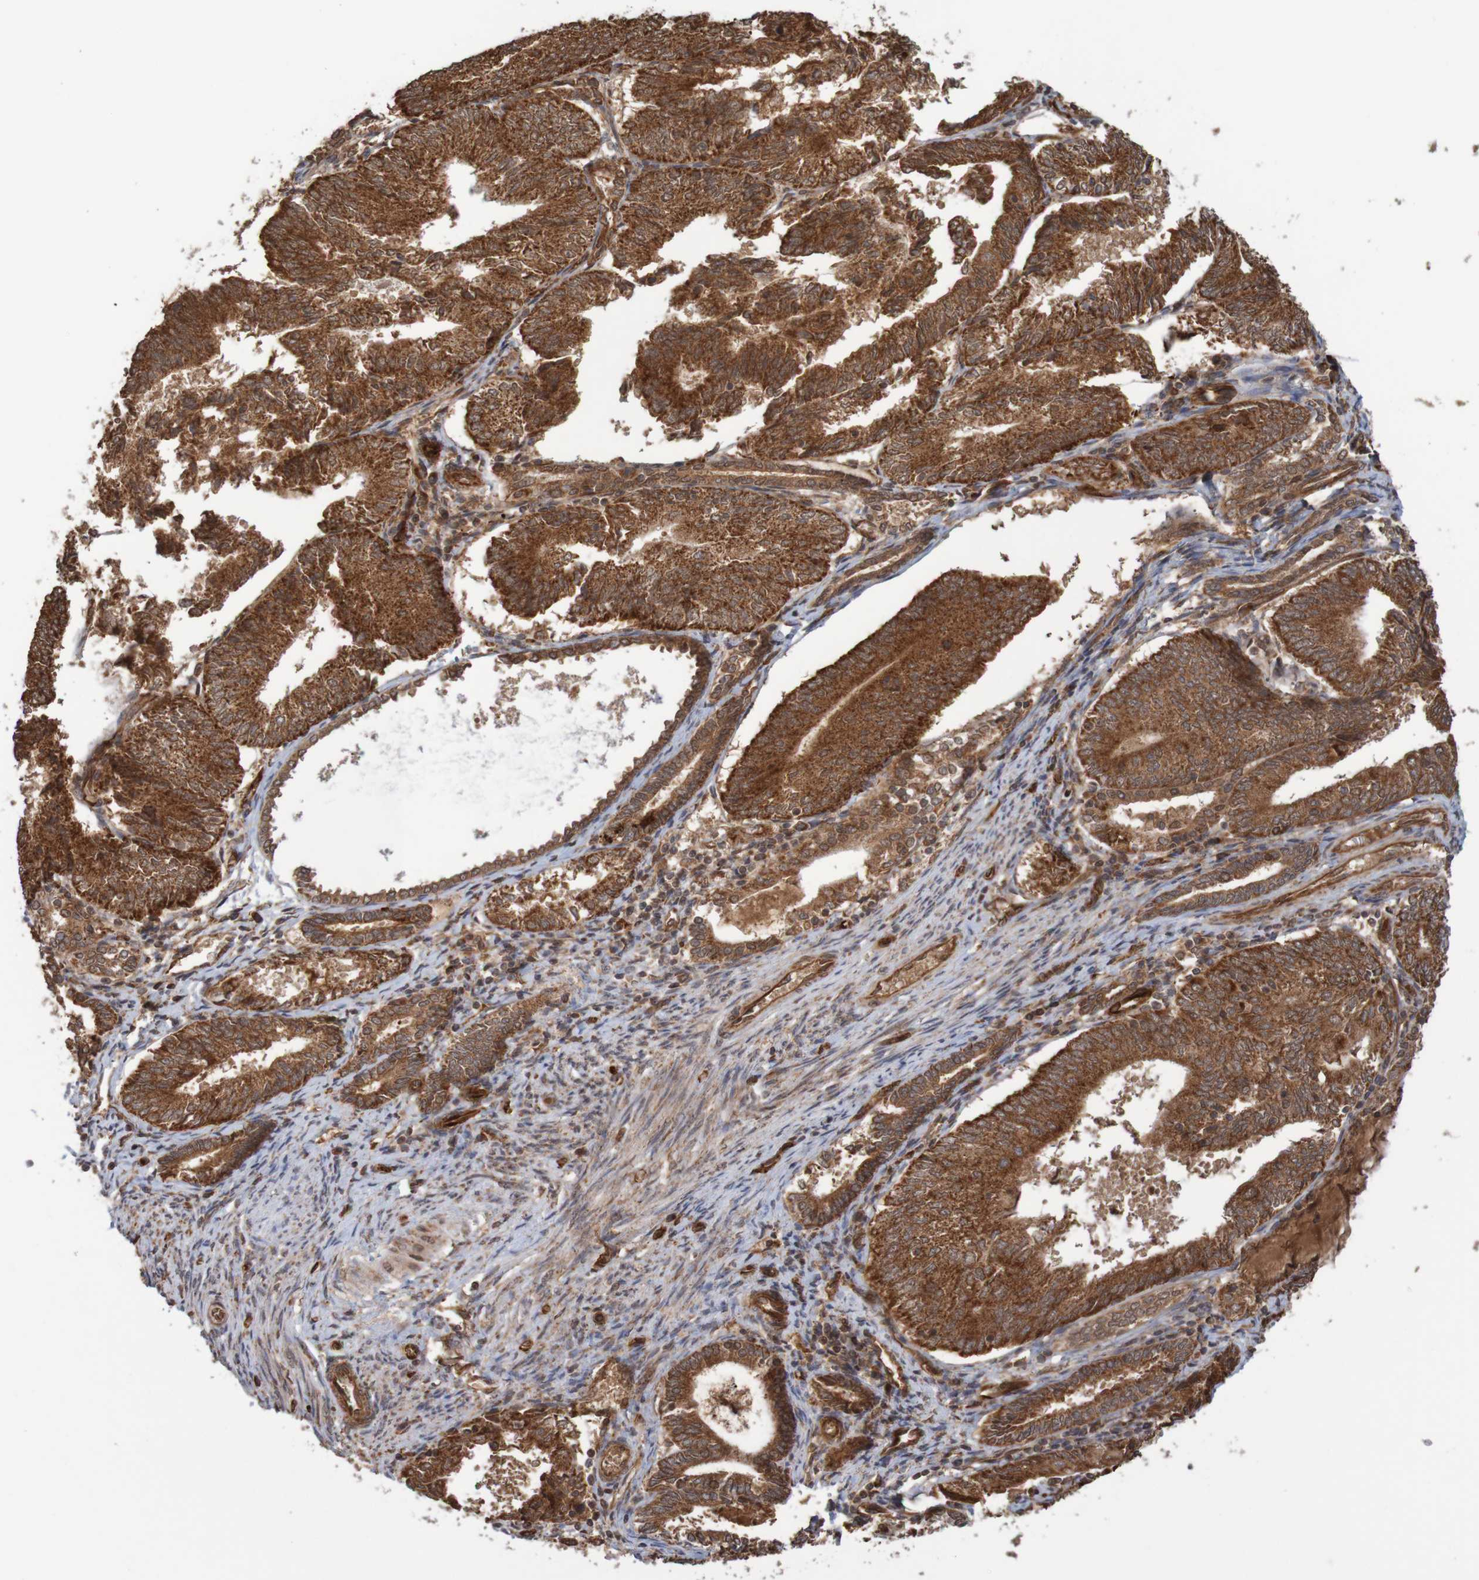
{"staining": {"intensity": "strong", "quantity": ">75%", "location": "cytoplasmic/membranous"}, "tissue": "endometrial cancer", "cell_type": "Tumor cells", "image_type": "cancer", "snomed": [{"axis": "morphology", "description": "Adenocarcinoma, NOS"}, {"axis": "topography", "description": "Endometrium"}], "caption": "Immunohistochemical staining of endometrial cancer displays high levels of strong cytoplasmic/membranous protein expression in about >75% of tumor cells.", "gene": "MRPL52", "patient": {"sex": "female", "age": 81}}